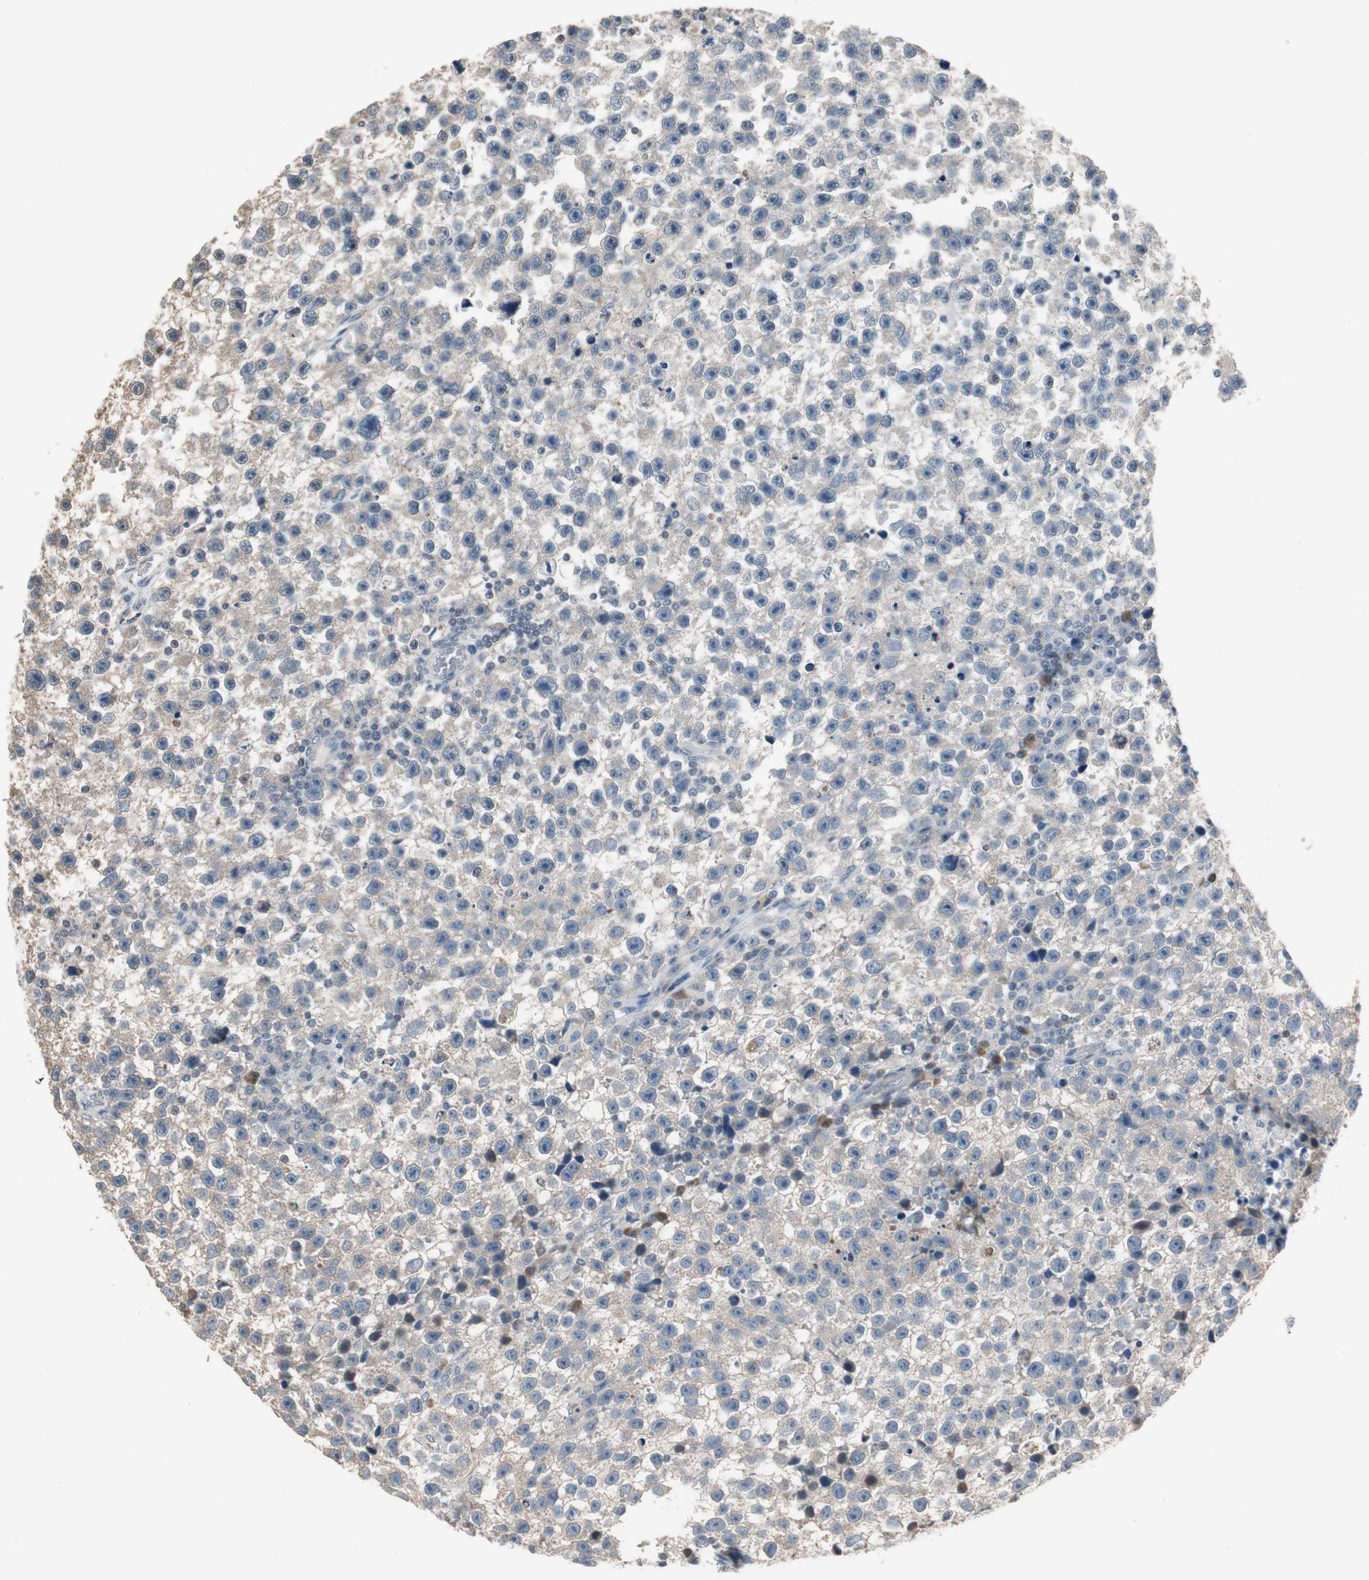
{"staining": {"intensity": "weak", "quantity": "25%-75%", "location": "cytoplasmic/membranous"}, "tissue": "testis cancer", "cell_type": "Tumor cells", "image_type": "cancer", "snomed": [{"axis": "morphology", "description": "Seminoma, NOS"}, {"axis": "topography", "description": "Testis"}], "caption": "Testis seminoma stained with a brown dye displays weak cytoplasmic/membranous positive staining in about 25%-75% of tumor cells.", "gene": "PDZK1", "patient": {"sex": "male", "age": 33}}